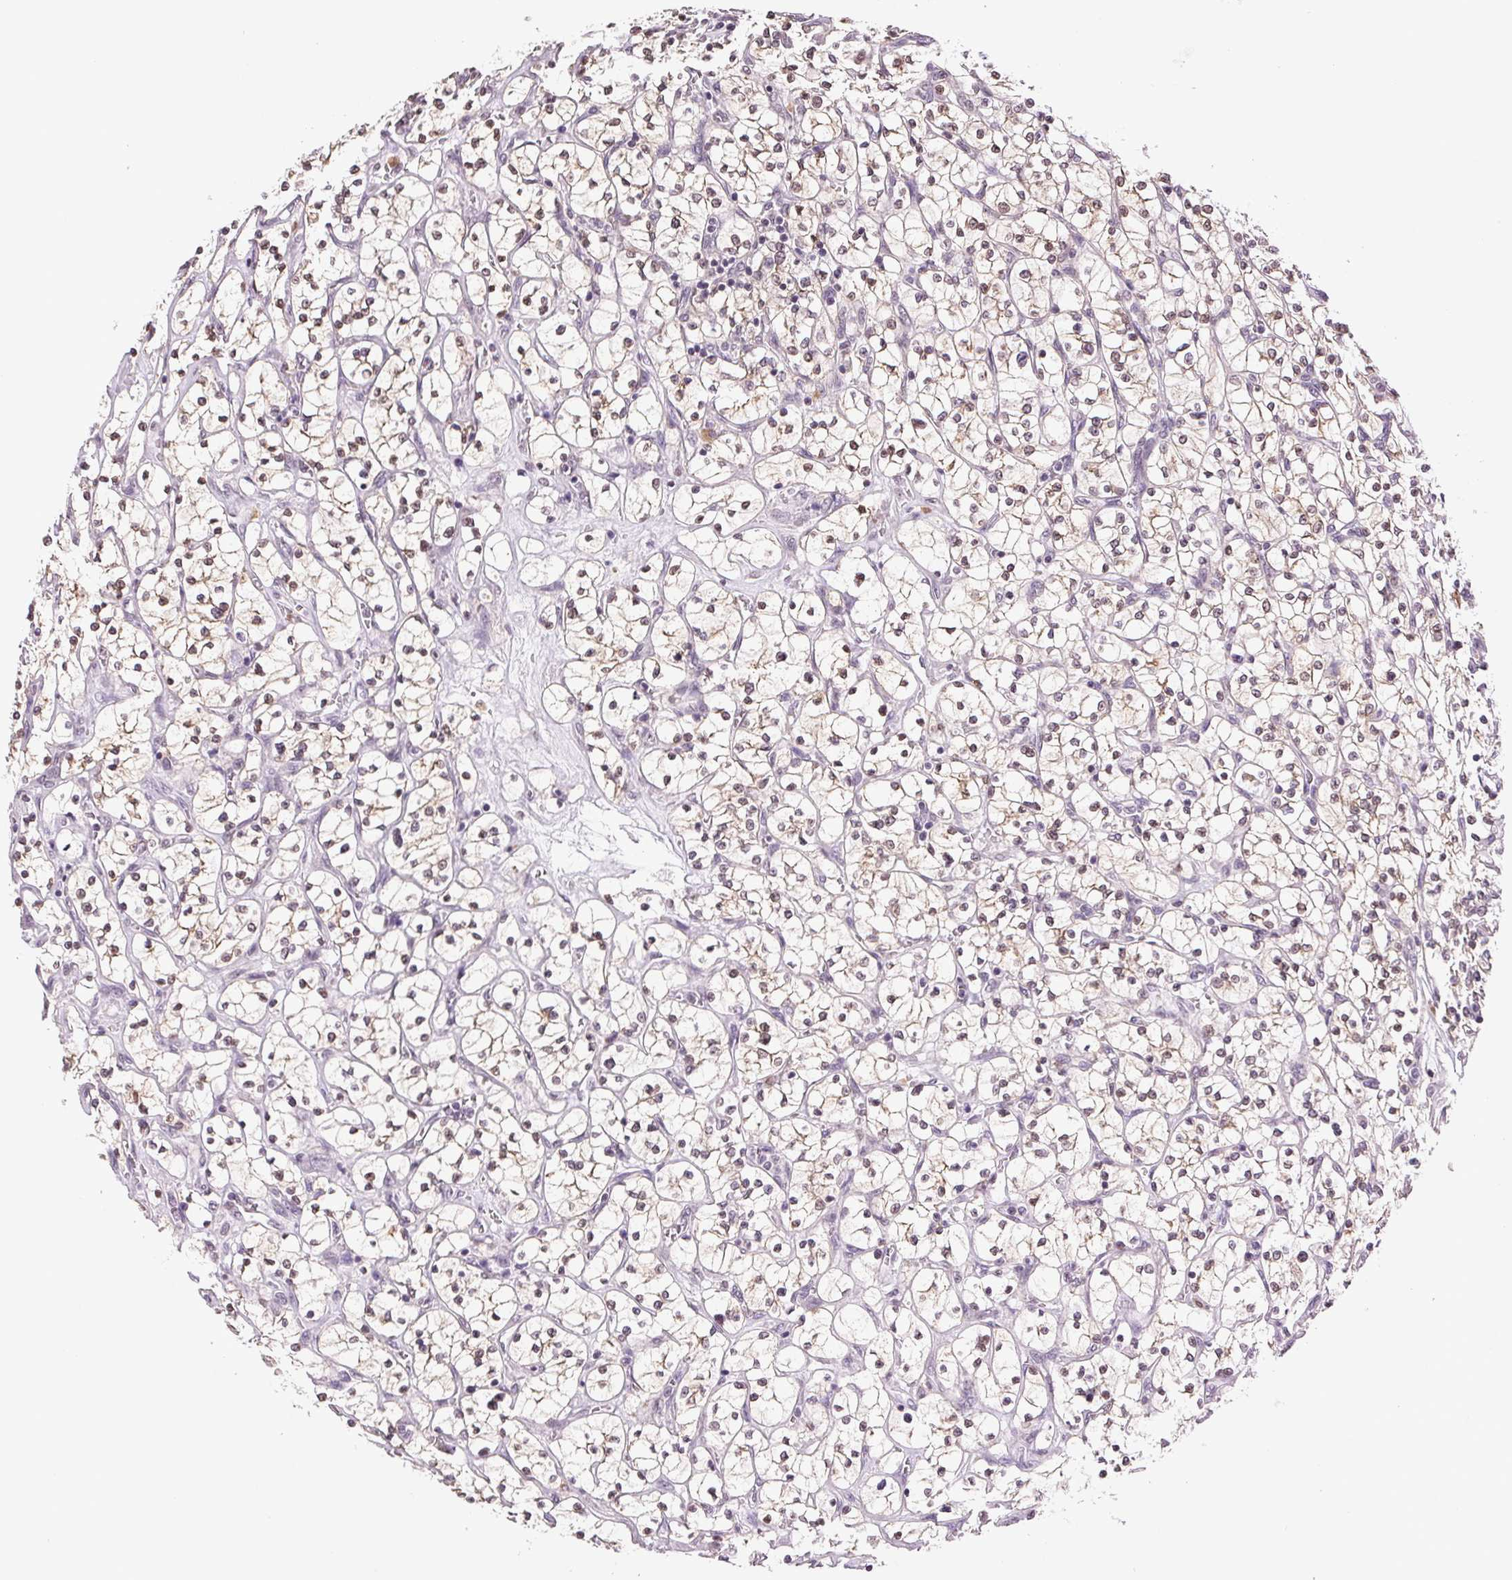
{"staining": {"intensity": "weak", "quantity": "<25%", "location": "cytoplasmic/membranous"}, "tissue": "renal cancer", "cell_type": "Tumor cells", "image_type": "cancer", "snomed": [{"axis": "morphology", "description": "Adenocarcinoma, NOS"}, {"axis": "topography", "description": "Kidney"}], "caption": "A micrograph of renal cancer (adenocarcinoma) stained for a protein reveals no brown staining in tumor cells.", "gene": "TNNT3", "patient": {"sex": "female", "age": 64}}